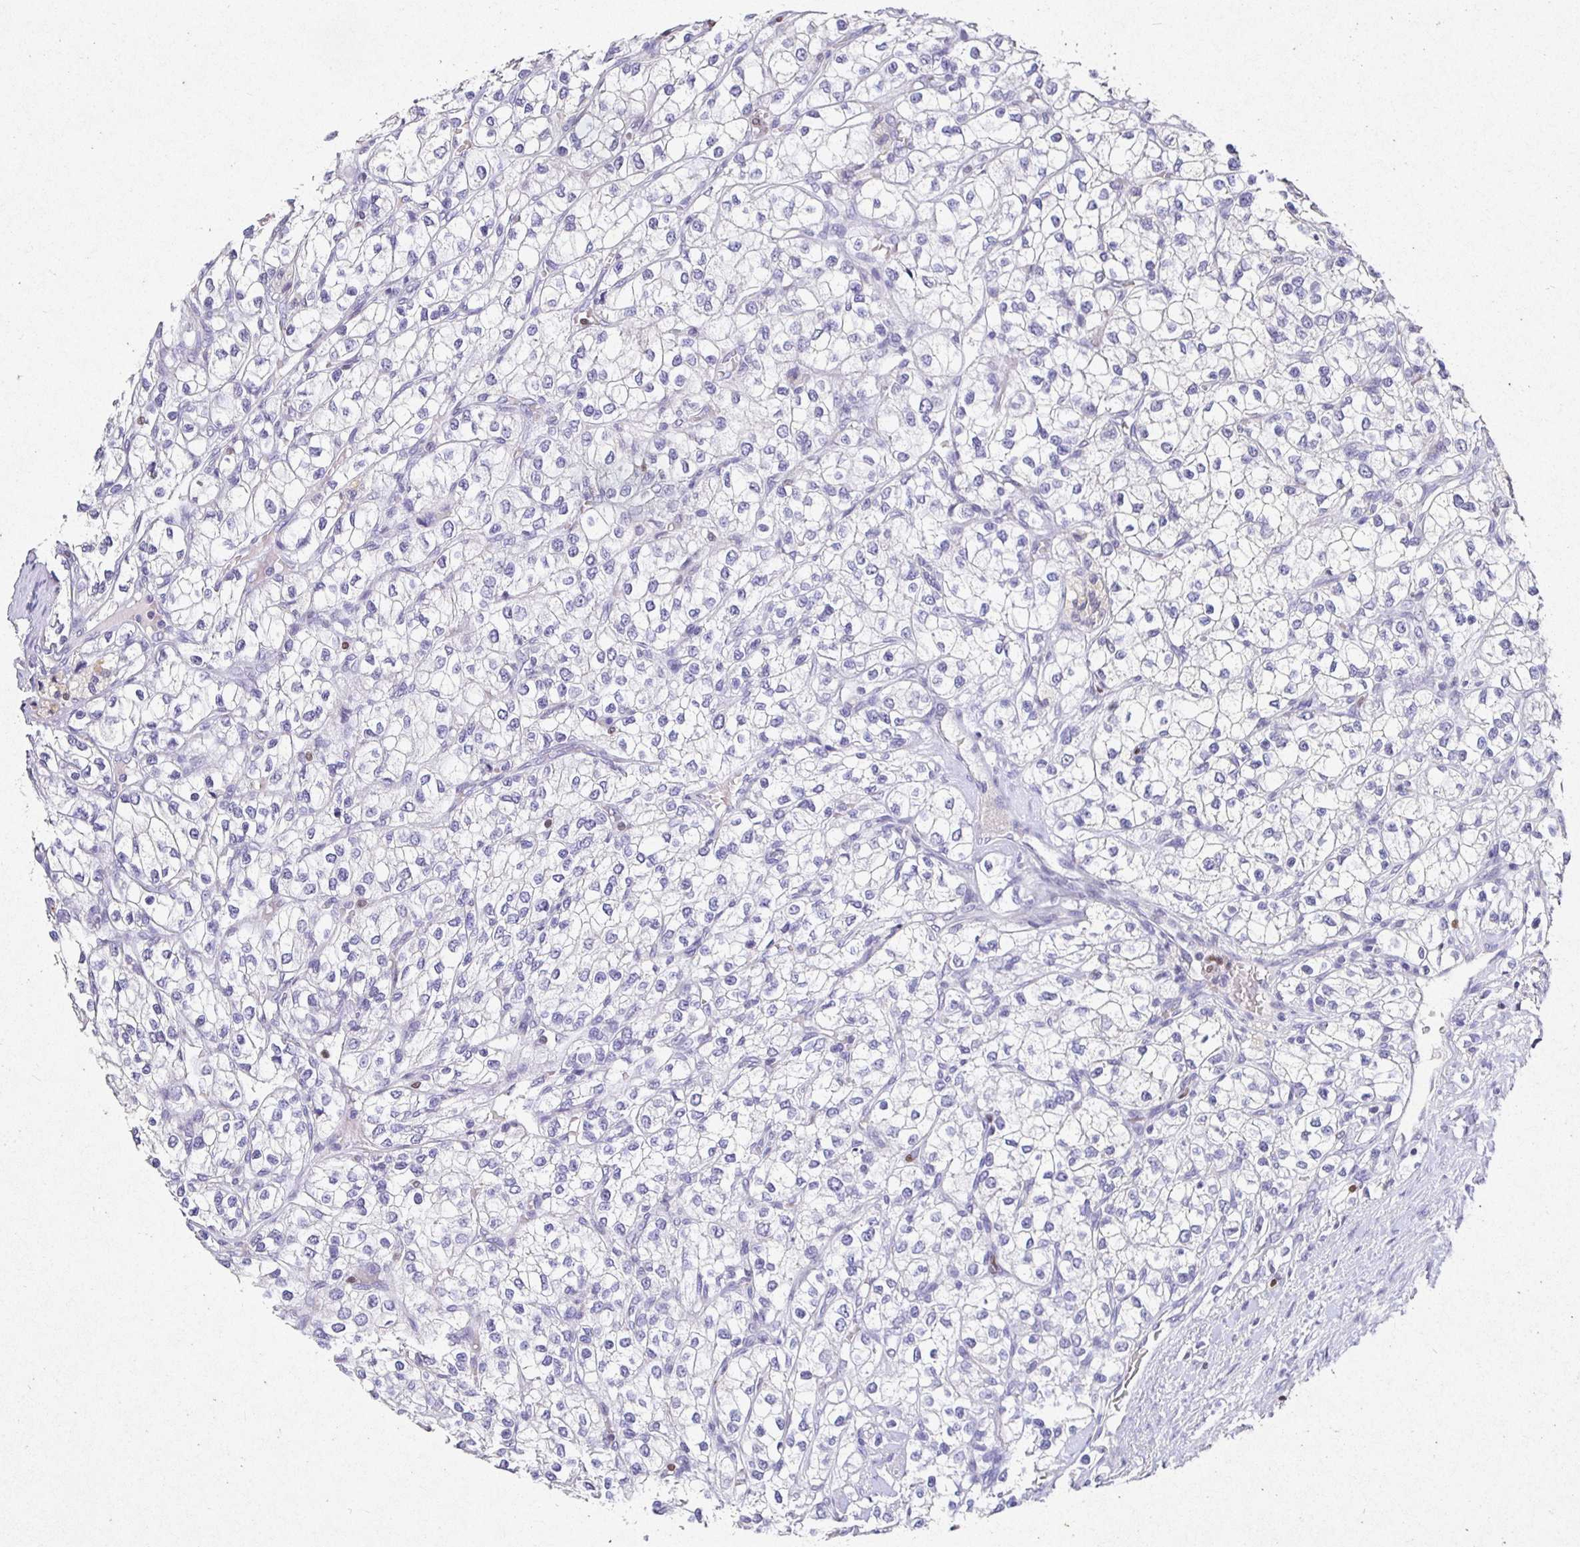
{"staining": {"intensity": "negative", "quantity": "none", "location": "none"}, "tissue": "renal cancer", "cell_type": "Tumor cells", "image_type": "cancer", "snomed": [{"axis": "morphology", "description": "Adenocarcinoma, NOS"}, {"axis": "topography", "description": "Kidney"}], "caption": "Immunohistochemical staining of human adenocarcinoma (renal) reveals no significant staining in tumor cells.", "gene": "SATB1", "patient": {"sex": "male", "age": 80}}